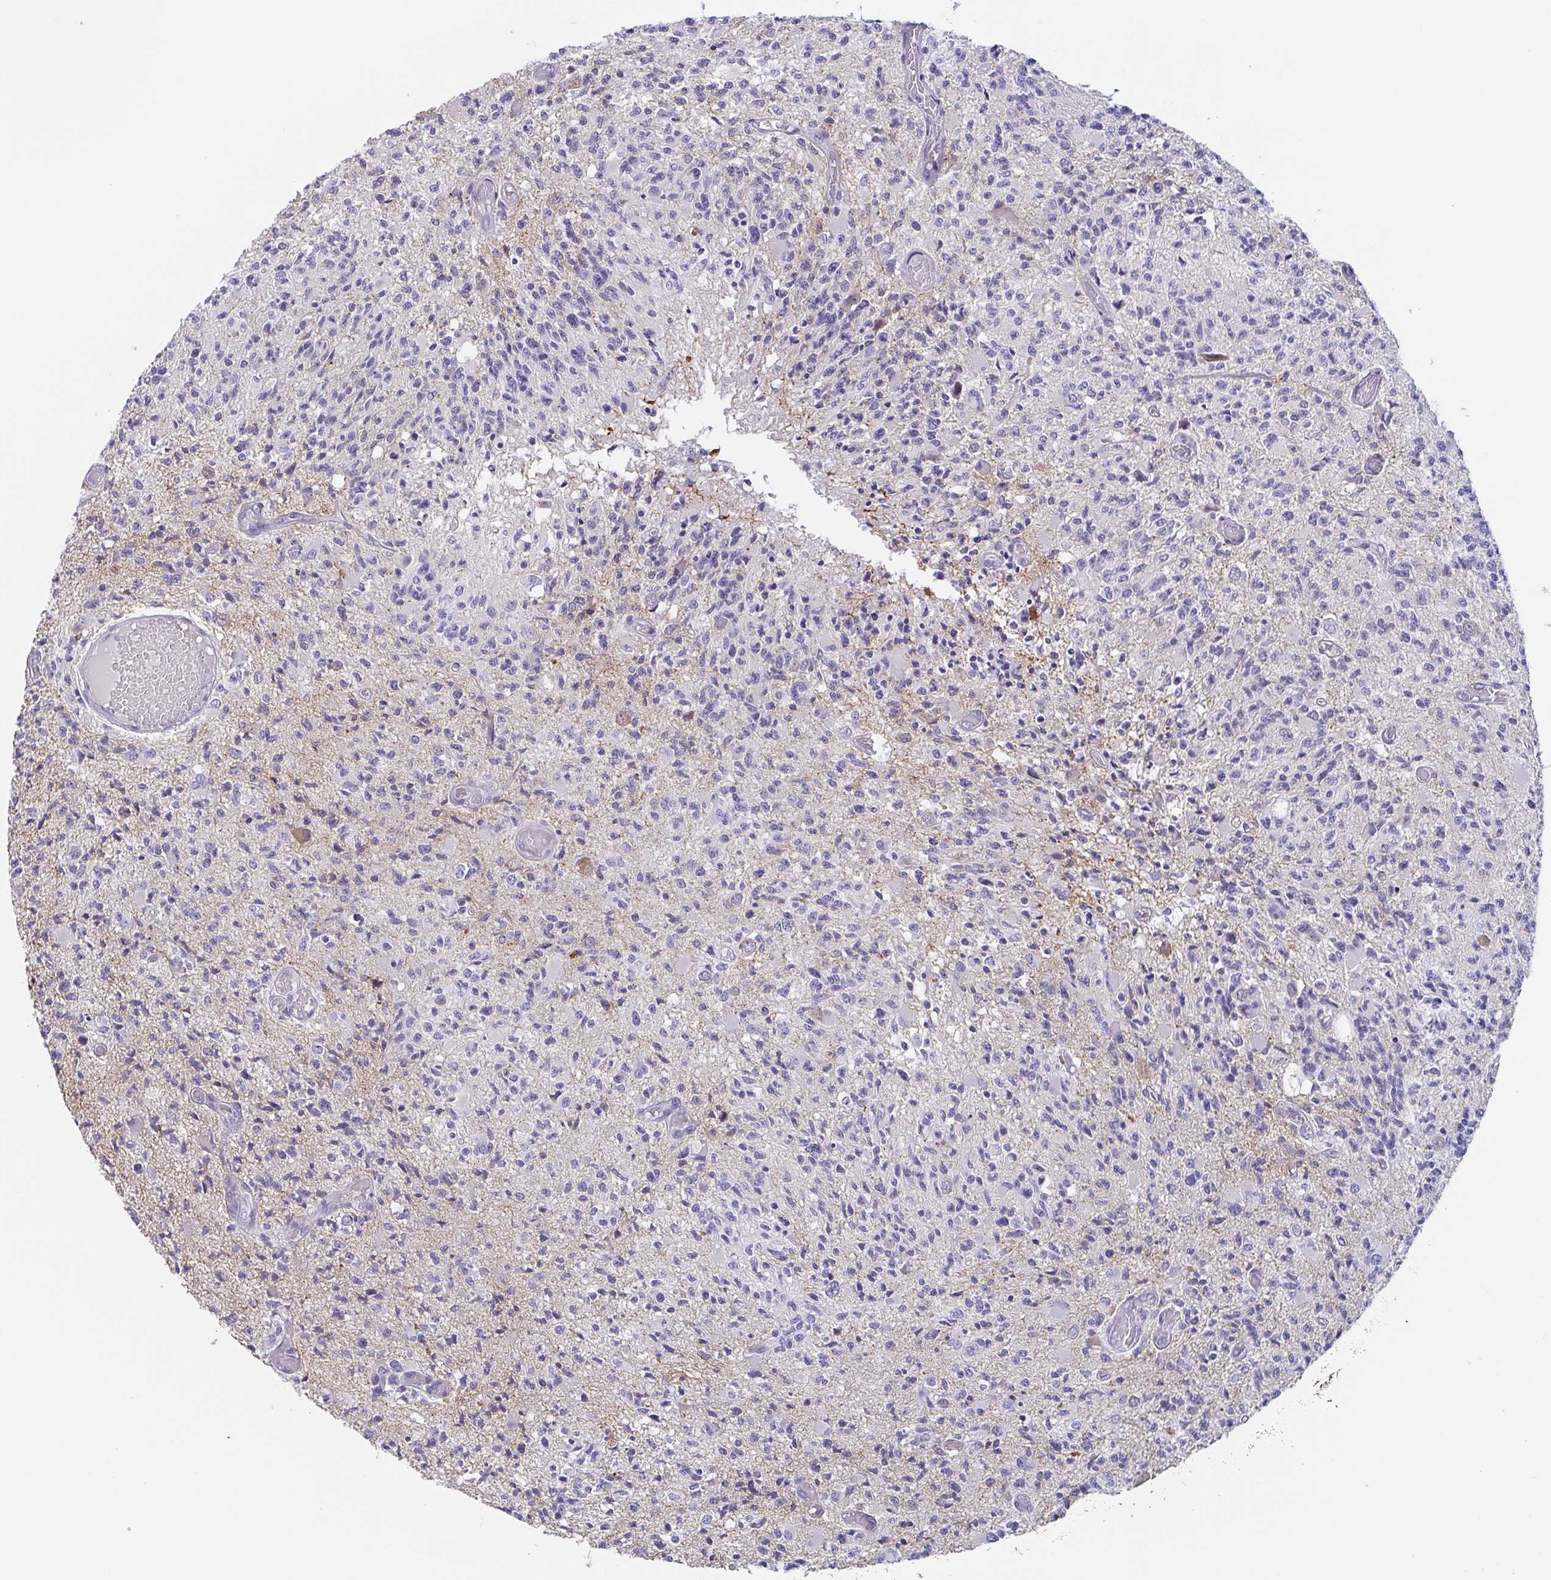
{"staining": {"intensity": "negative", "quantity": "none", "location": "none"}, "tissue": "glioma", "cell_type": "Tumor cells", "image_type": "cancer", "snomed": [{"axis": "morphology", "description": "Glioma, malignant, High grade"}, {"axis": "topography", "description": "Brain"}], "caption": "Histopathology image shows no significant protein expression in tumor cells of malignant glioma (high-grade).", "gene": "TAGLN3", "patient": {"sex": "female", "age": 63}}